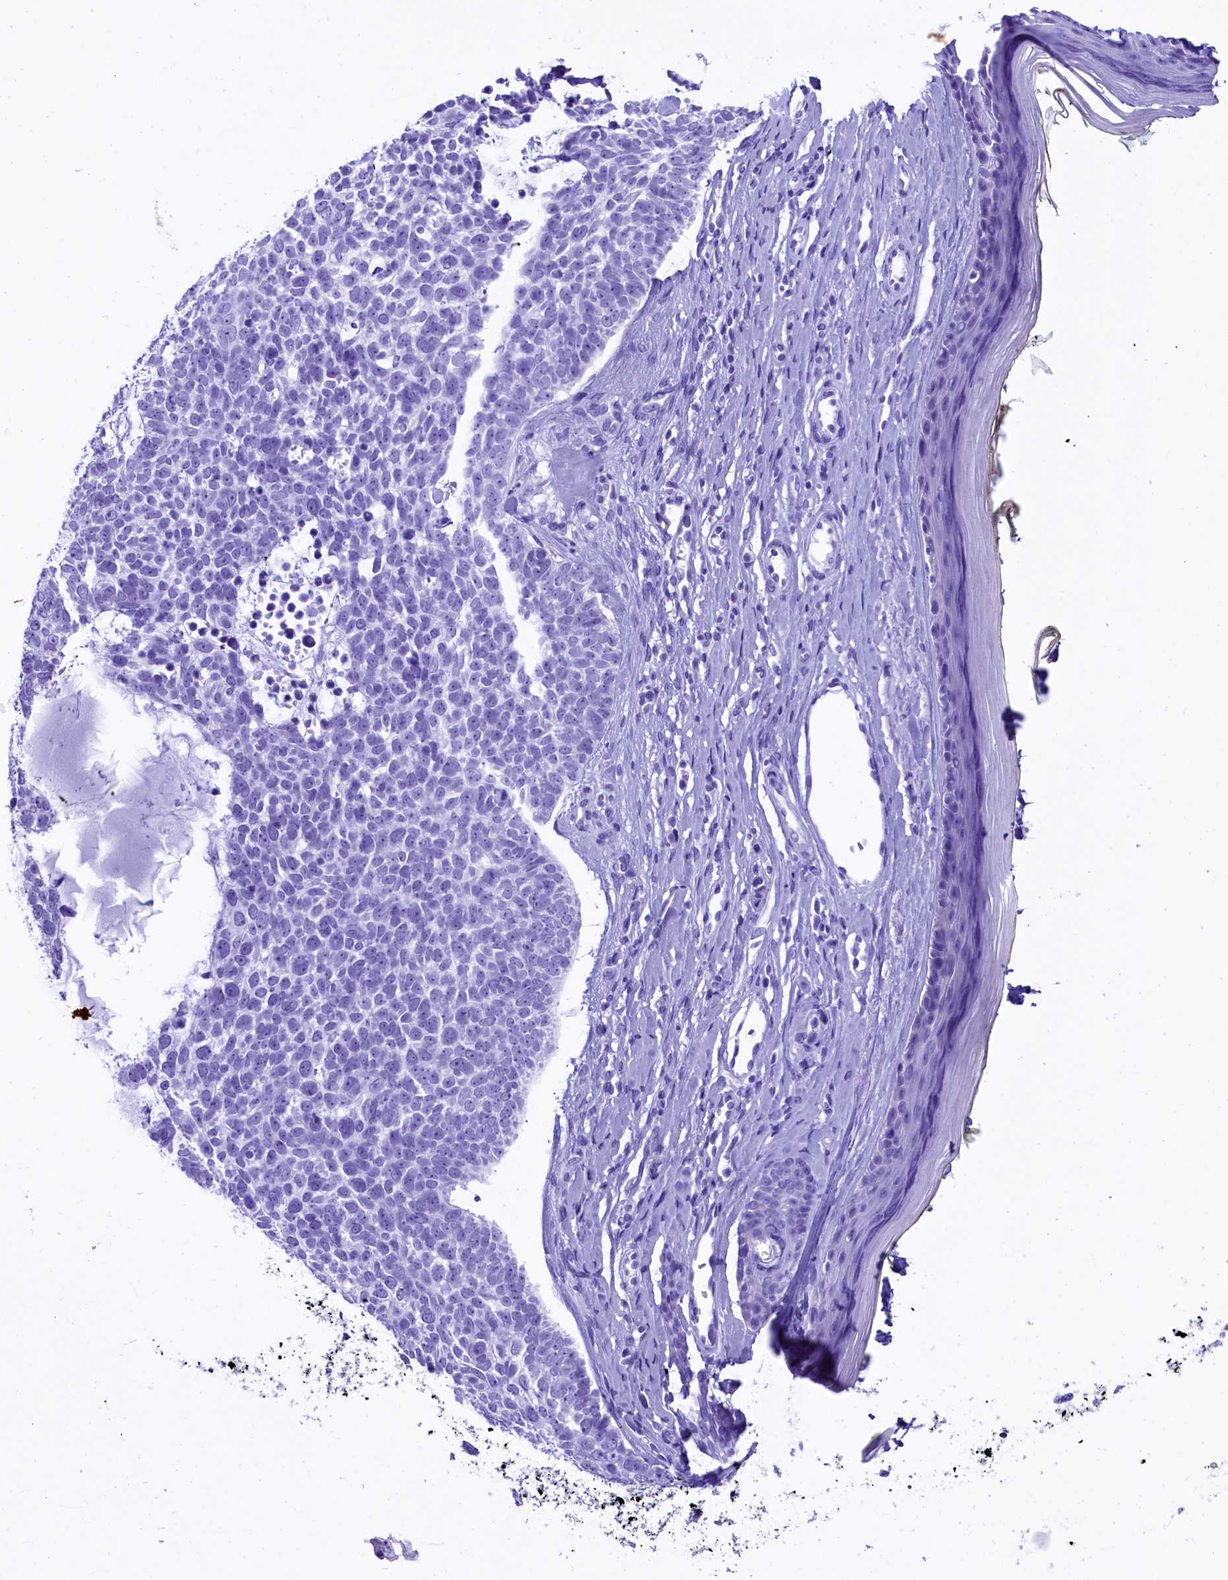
{"staining": {"intensity": "negative", "quantity": "none", "location": "none"}, "tissue": "skin cancer", "cell_type": "Tumor cells", "image_type": "cancer", "snomed": [{"axis": "morphology", "description": "Basal cell carcinoma"}, {"axis": "topography", "description": "Skin"}], "caption": "This is an immunohistochemistry photomicrograph of basal cell carcinoma (skin). There is no expression in tumor cells.", "gene": "UBXN6", "patient": {"sex": "female", "age": 81}}